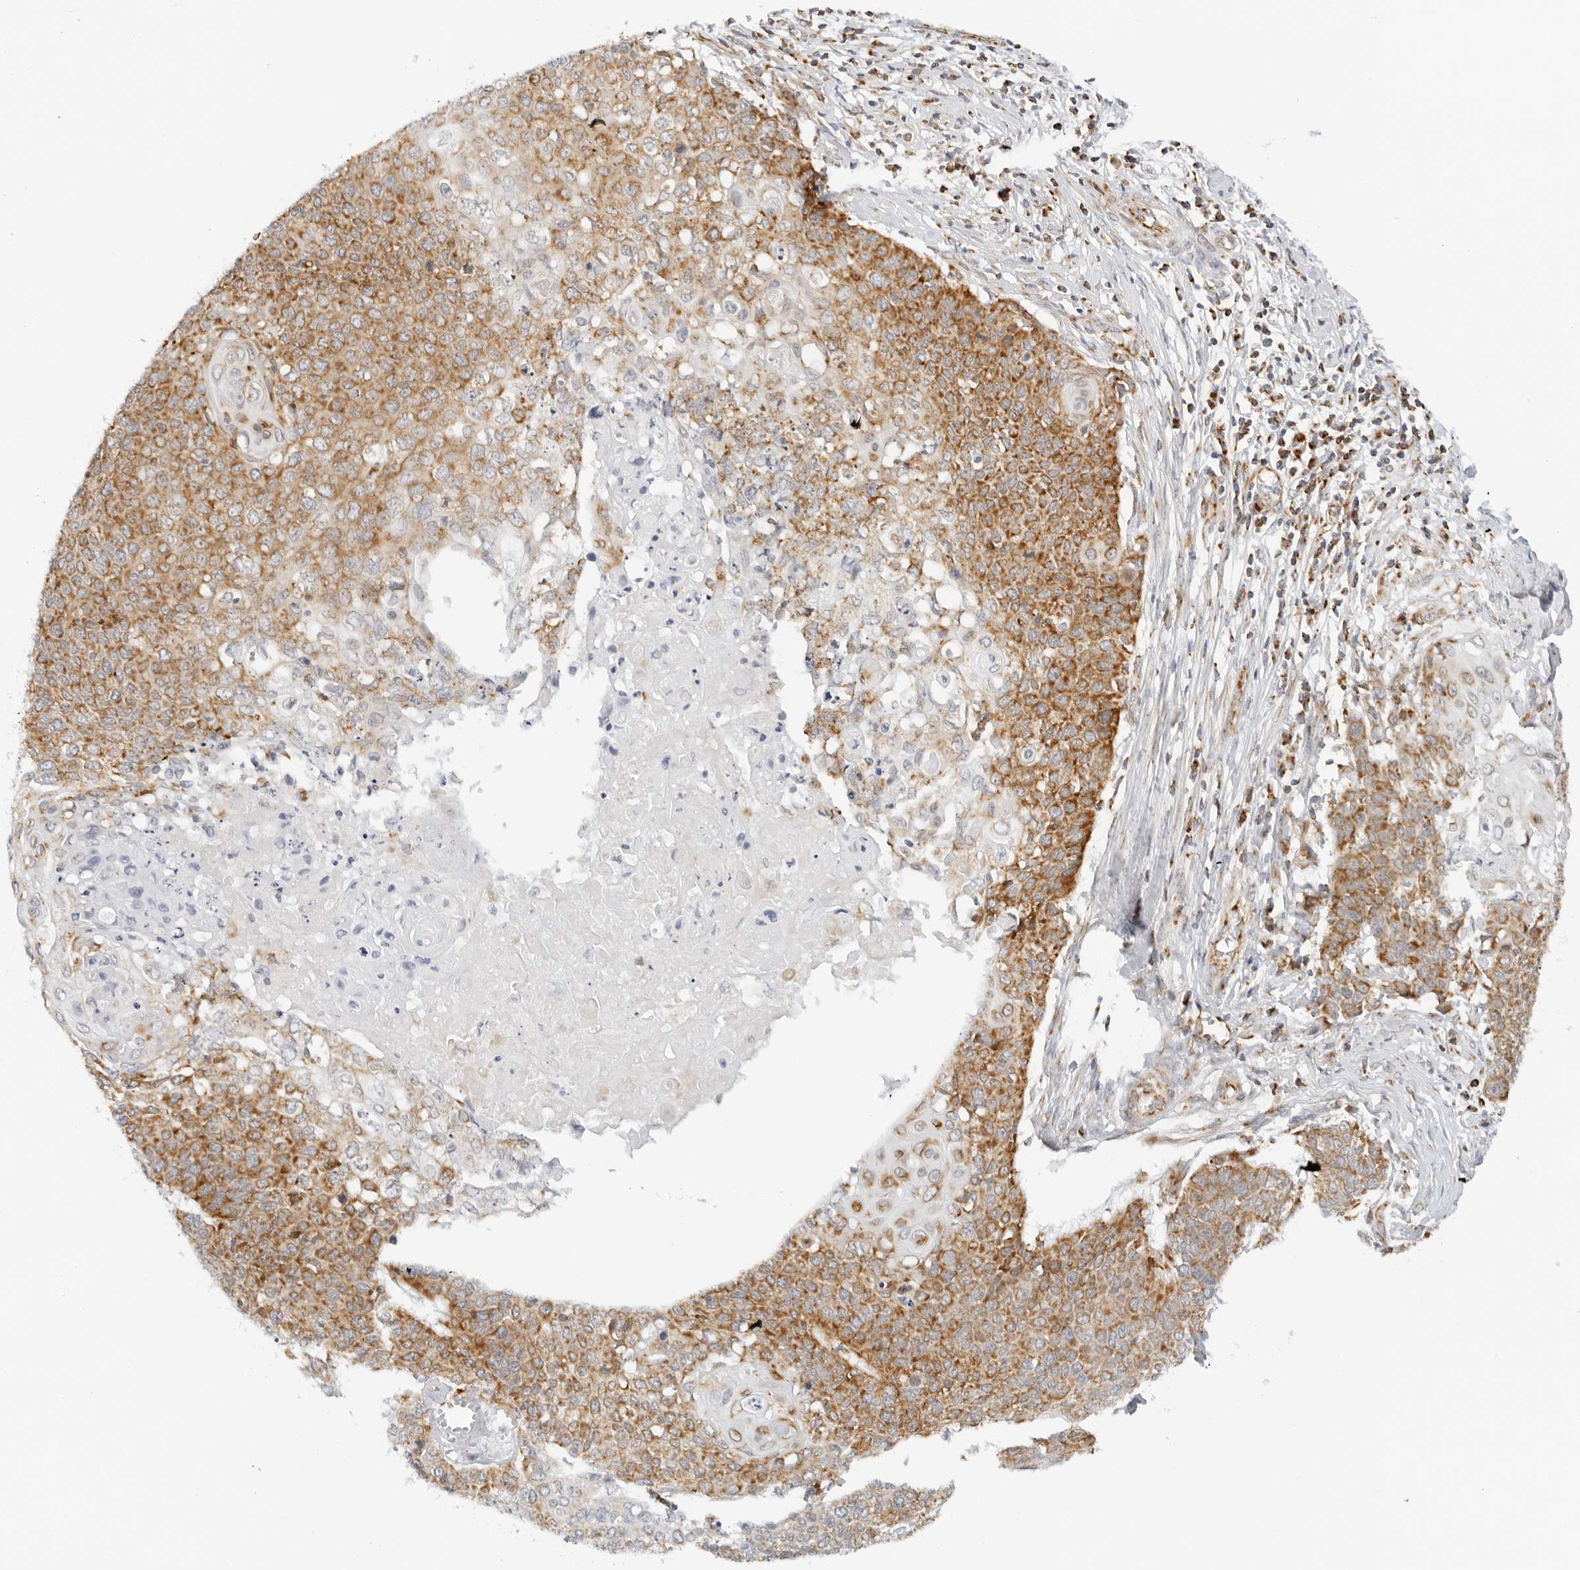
{"staining": {"intensity": "moderate", "quantity": ">75%", "location": "cytoplasmic/membranous"}, "tissue": "cervical cancer", "cell_type": "Tumor cells", "image_type": "cancer", "snomed": [{"axis": "morphology", "description": "Squamous cell carcinoma, NOS"}, {"axis": "topography", "description": "Cervix"}], "caption": "The image displays a brown stain indicating the presence of a protein in the cytoplasmic/membranous of tumor cells in squamous cell carcinoma (cervical).", "gene": "RC3H1", "patient": {"sex": "female", "age": 39}}